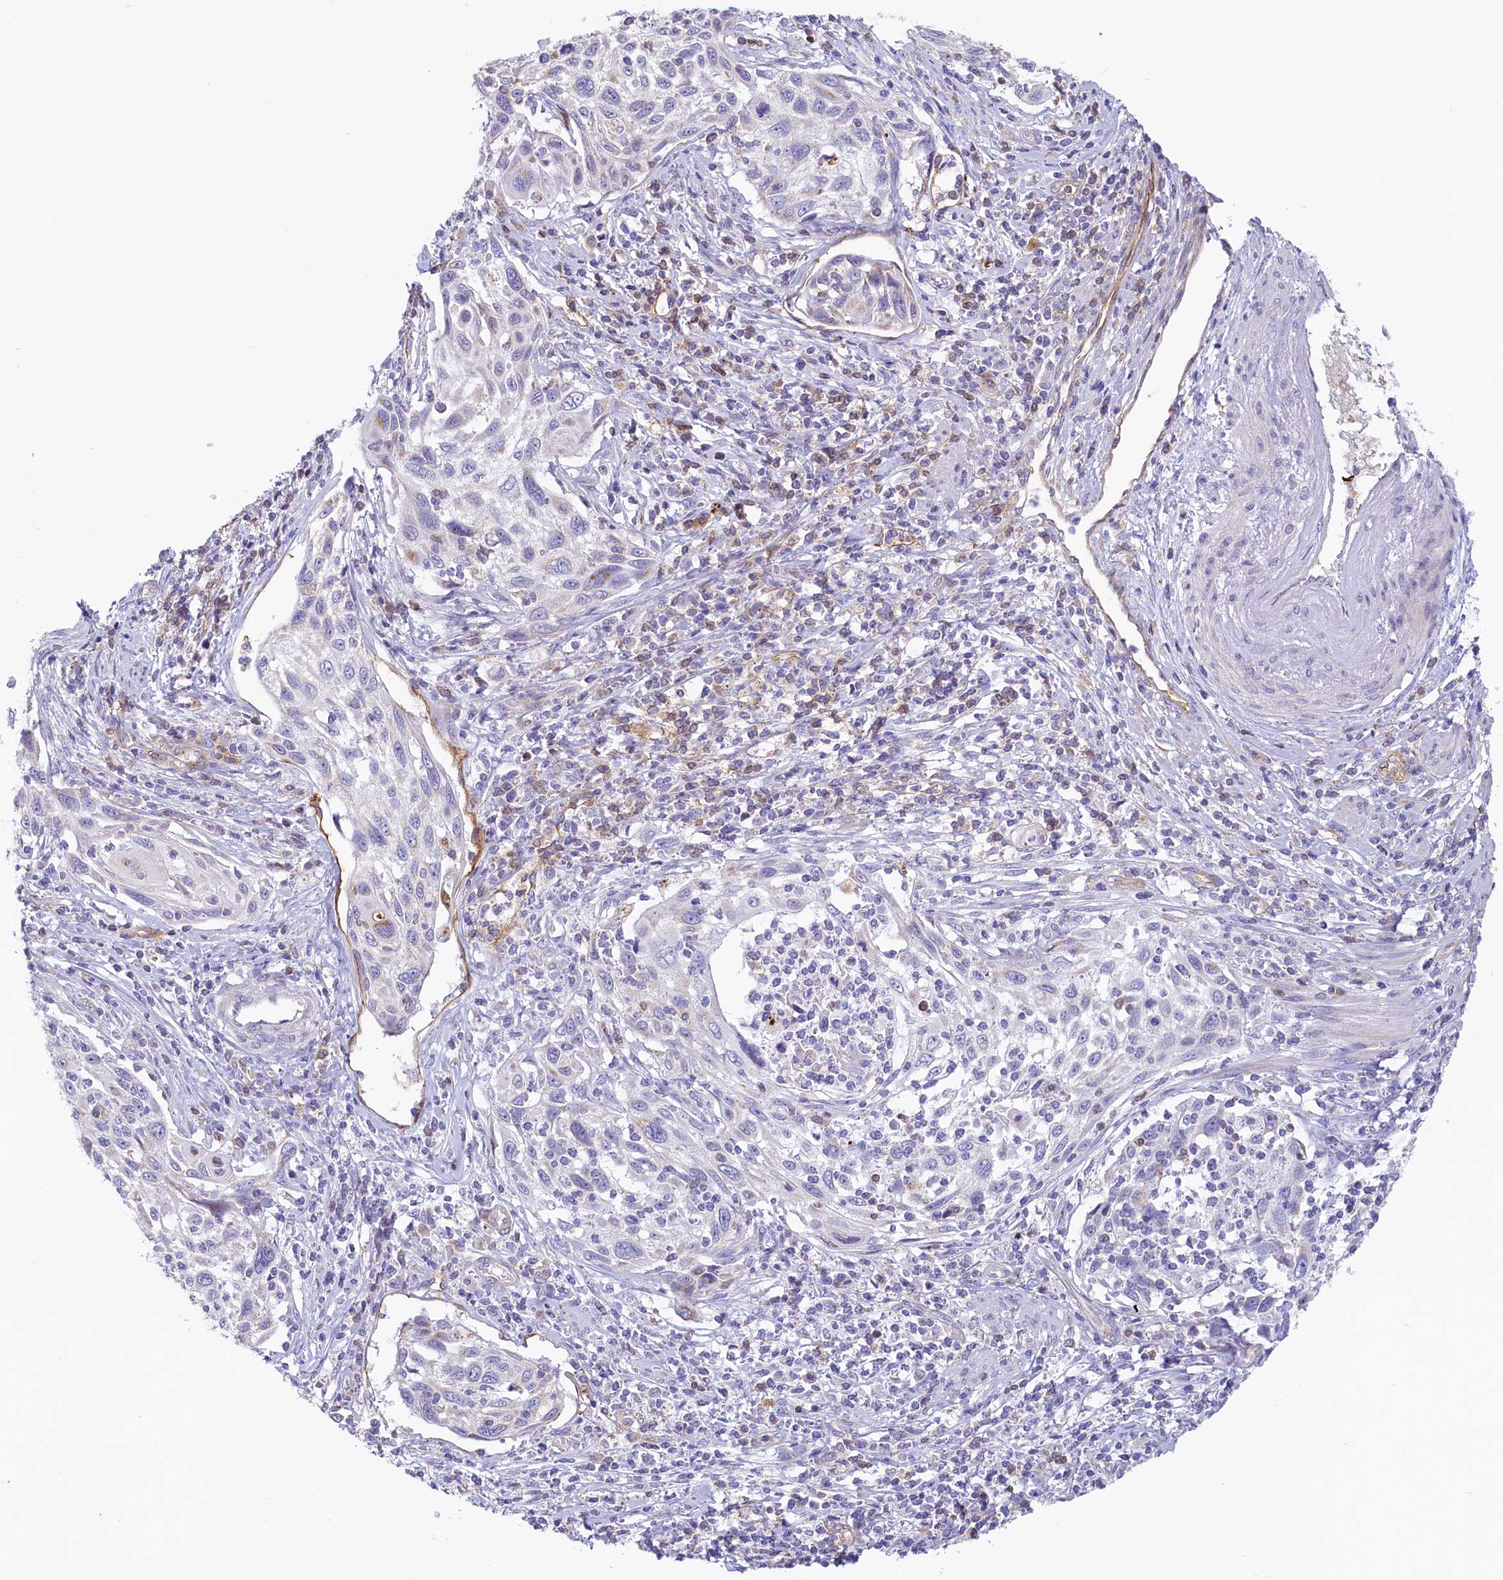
{"staining": {"intensity": "negative", "quantity": "none", "location": "none"}, "tissue": "cervical cancer", "cell_type": "Tumor cells", "image_type": "cancer", "snomed": [{"axis": "morphology", "description": "Squamous cell carcinoma, NOS"}, {"axis": "topography", "description": "Cervix"}], "caption": "Immunohistochemistry photomicrograph of neoplastic tissue: human squamous cell carcinoma (cervical) stained with DAB (3,3'-diaminobenzidine) demonstrates no significant protein positivity in tumor cells.", "gene": "LMOD3", "patient": {"sex": "female", "age": 70}}